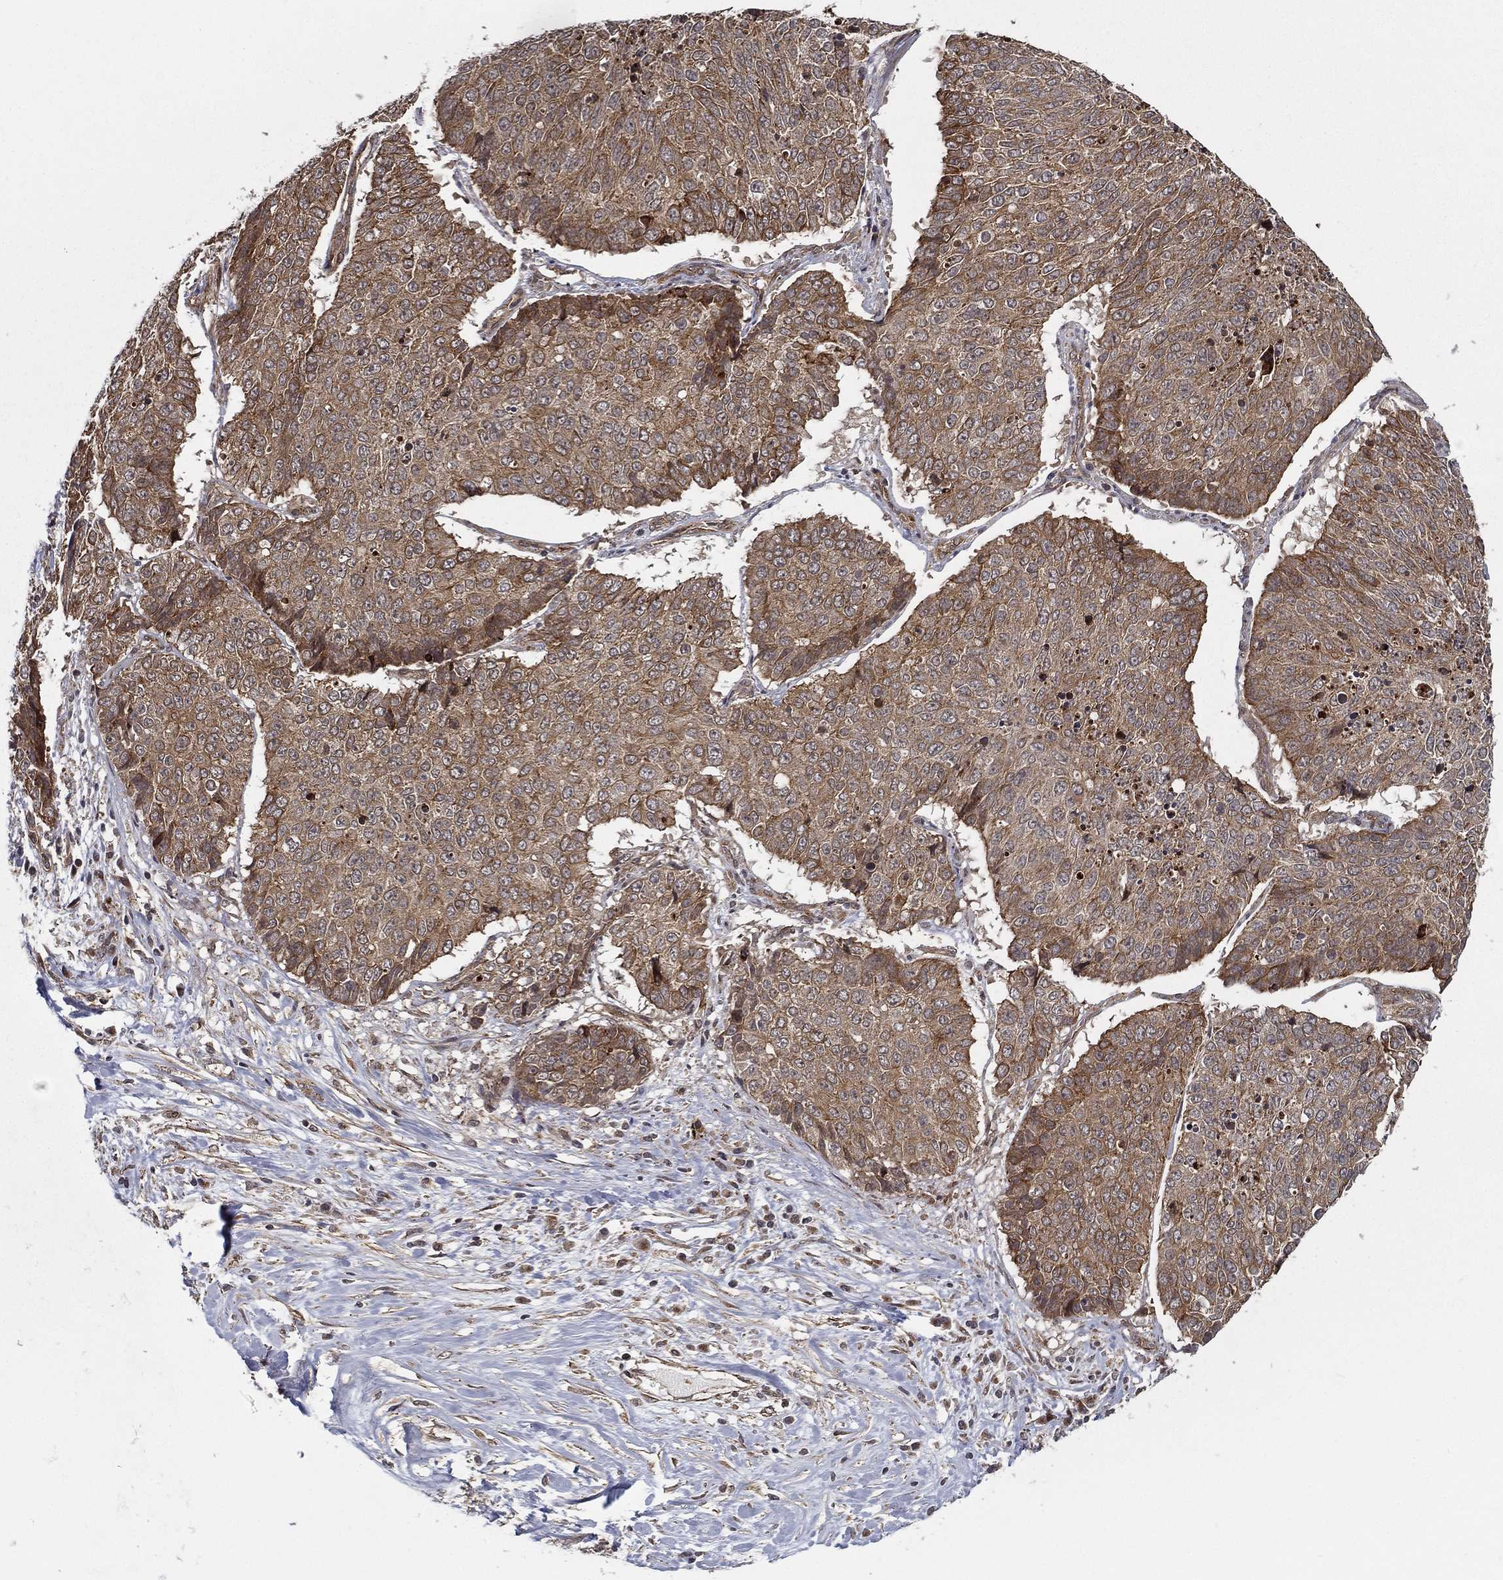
{"staining": {"intensity": "moderate", "quantity": ">75%", "location": "cytoplasmic/membranous"}, "tissue": "lung cancer", "cell_type": "Tumor cells", "image_type": "cancer", "snomed": [{"axis": "morphology", "description": "Normal tissue, NOS"}, {"axis": "morphology", "description": "Squamous cell carcinoma, NOS"}, {"axis": "topography", "description": "Bronchus"}, {"axis": "topography", "description": "Lung"}], "caption": "A micrograph showing moderate cytoplasmic/membranous positivity in about >75% of tumor cells in lung squamous cell carcinoma, as visualized by brown immunohistochemical staining.", "gene": "UACA", "patient": {"sex": "male", "age": 64}}